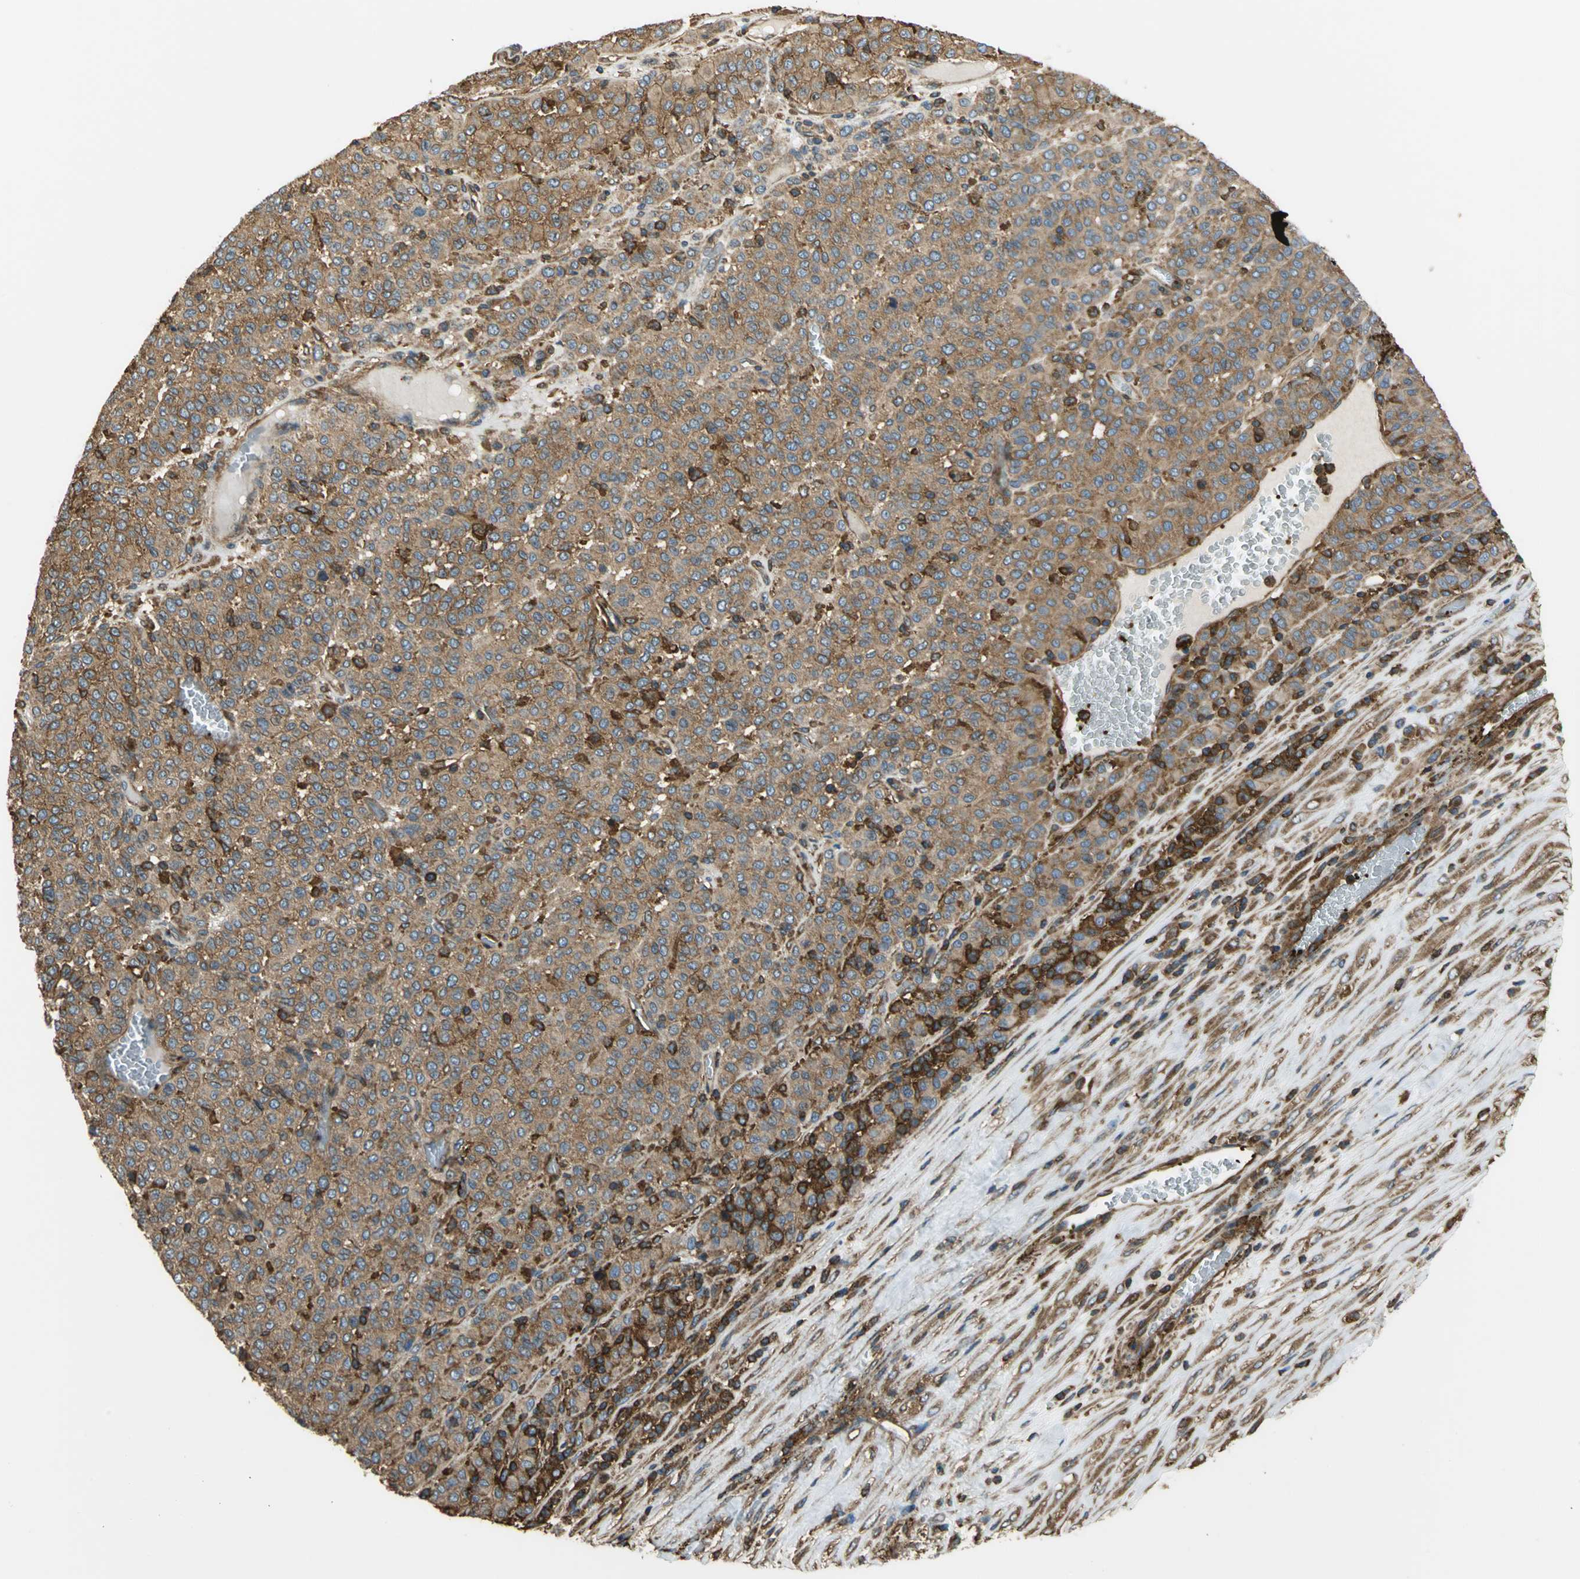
{"staining": {"intensity": "moderate", "quantity": ">75%", "location": "cytoplasmic/membranous"}, "tissue": "melanoma", "cell_type": "Tumor cells", "image_type": "cancer", "snomed": [{"axis": "morphology", "description": "Malignant melanoma, Metastatic site"}, {"axis": "topography", "description": "Pancreas"}], "caption": "Immunohistochemical staining of human malignant melanoma (metastatic site) reveals medium levels of moderate cytoplasmic/membranous protein positivity in about >75% of tumor cells. The staining was performed using DAB (3,3'-diaminobenzidine) to visualize the protein expression in brown, while the nuclei were stained in blue with hematoxylin (Magnification: 20x).", "gene": "TLN1", "patient": {"sex": "female", "age": 30}}